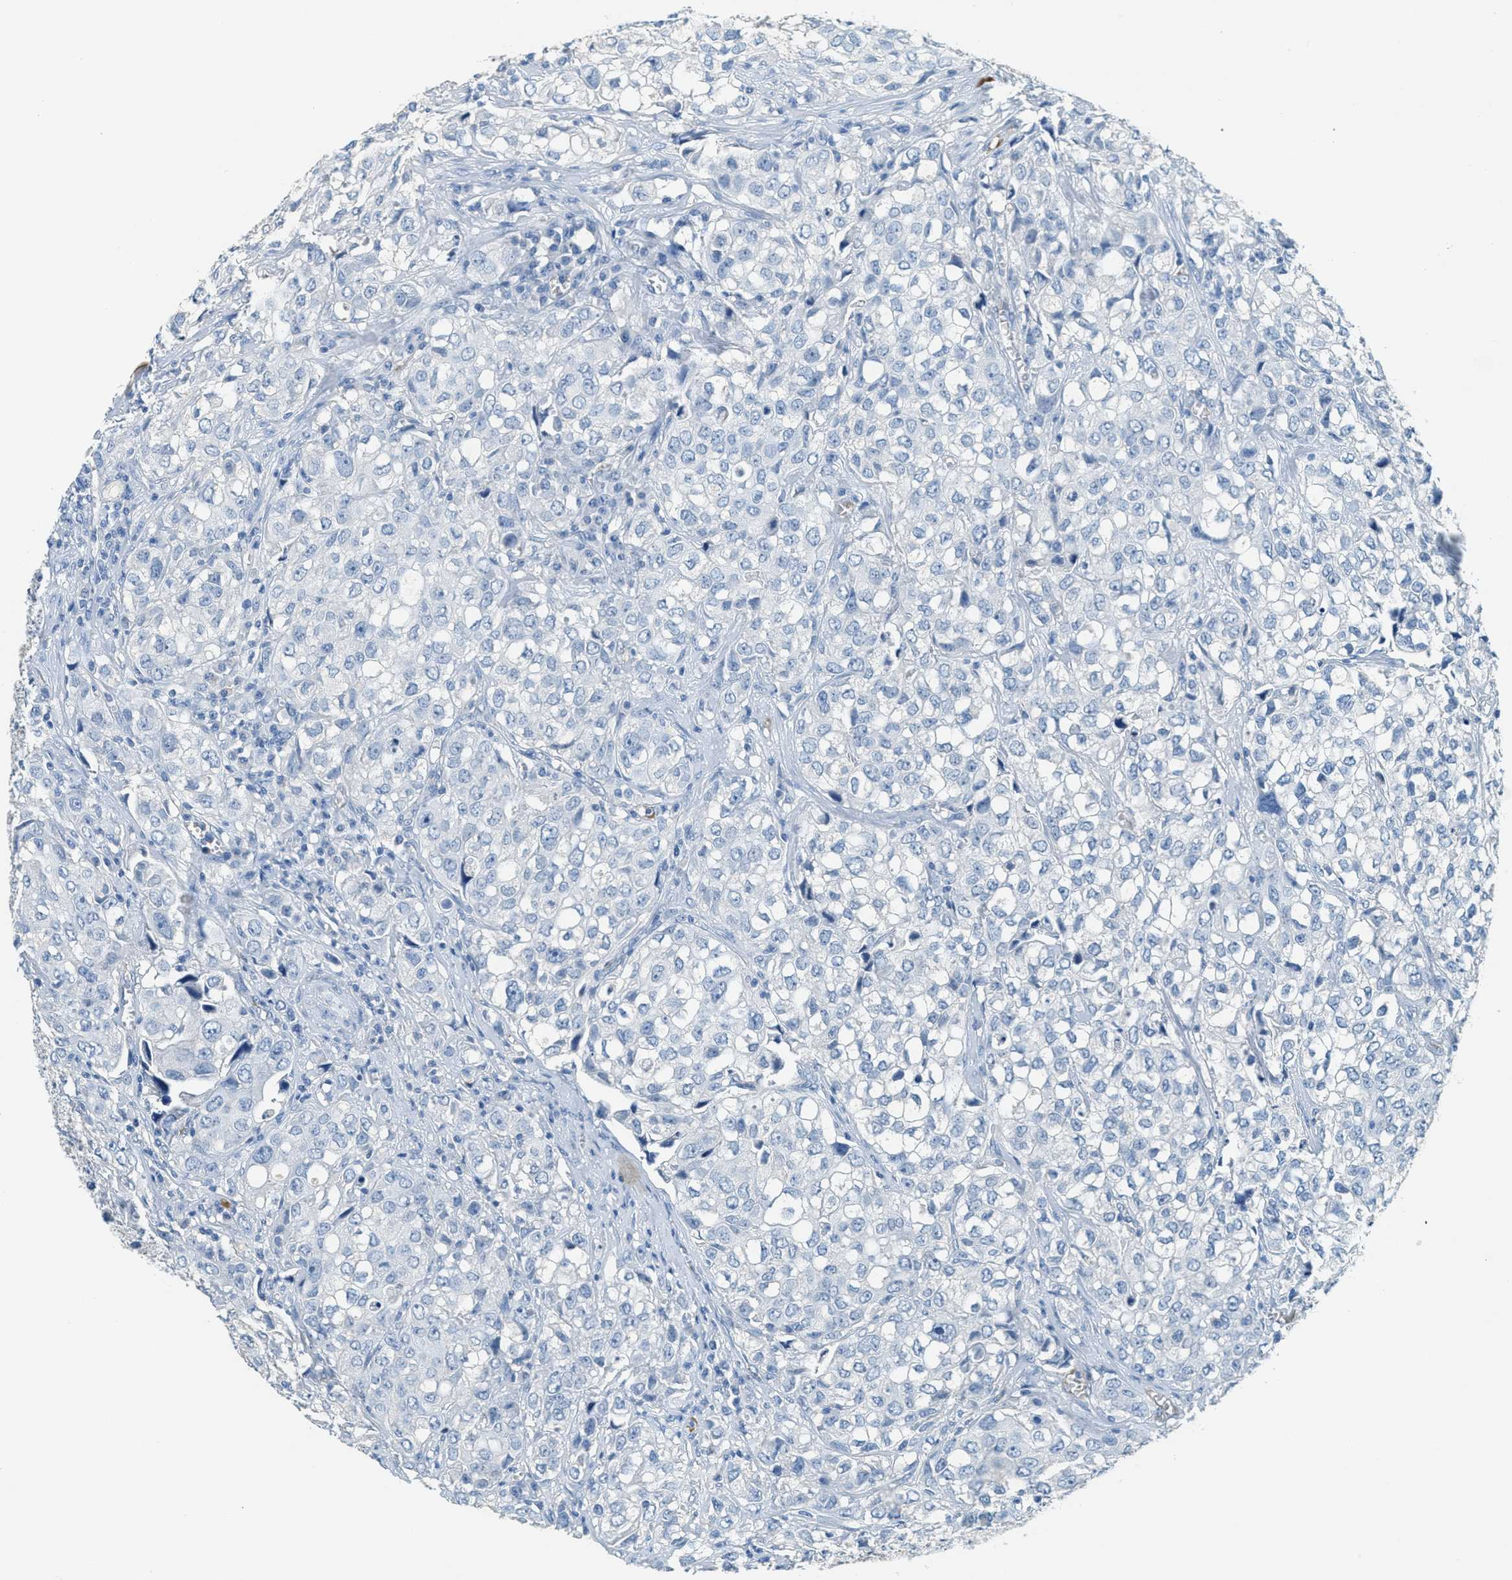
{"staining": {"intensity": "negative", "quantity": "none", "location": "none"}, "tissue": "urothelial cancer", "cell_type": "Tumor cells", "image_type": "cancer", "snomed": [{"axis": "morphology", "description": "Urothelial carcinoma, High grade"}, {"axis": "topography", "description": "Urinary bladder"}], "caption": "There is no significant positivity in tumor cells of urothelial cancer.", "gene": "A2M", "patient": {"sex": "female", "age": 75}}